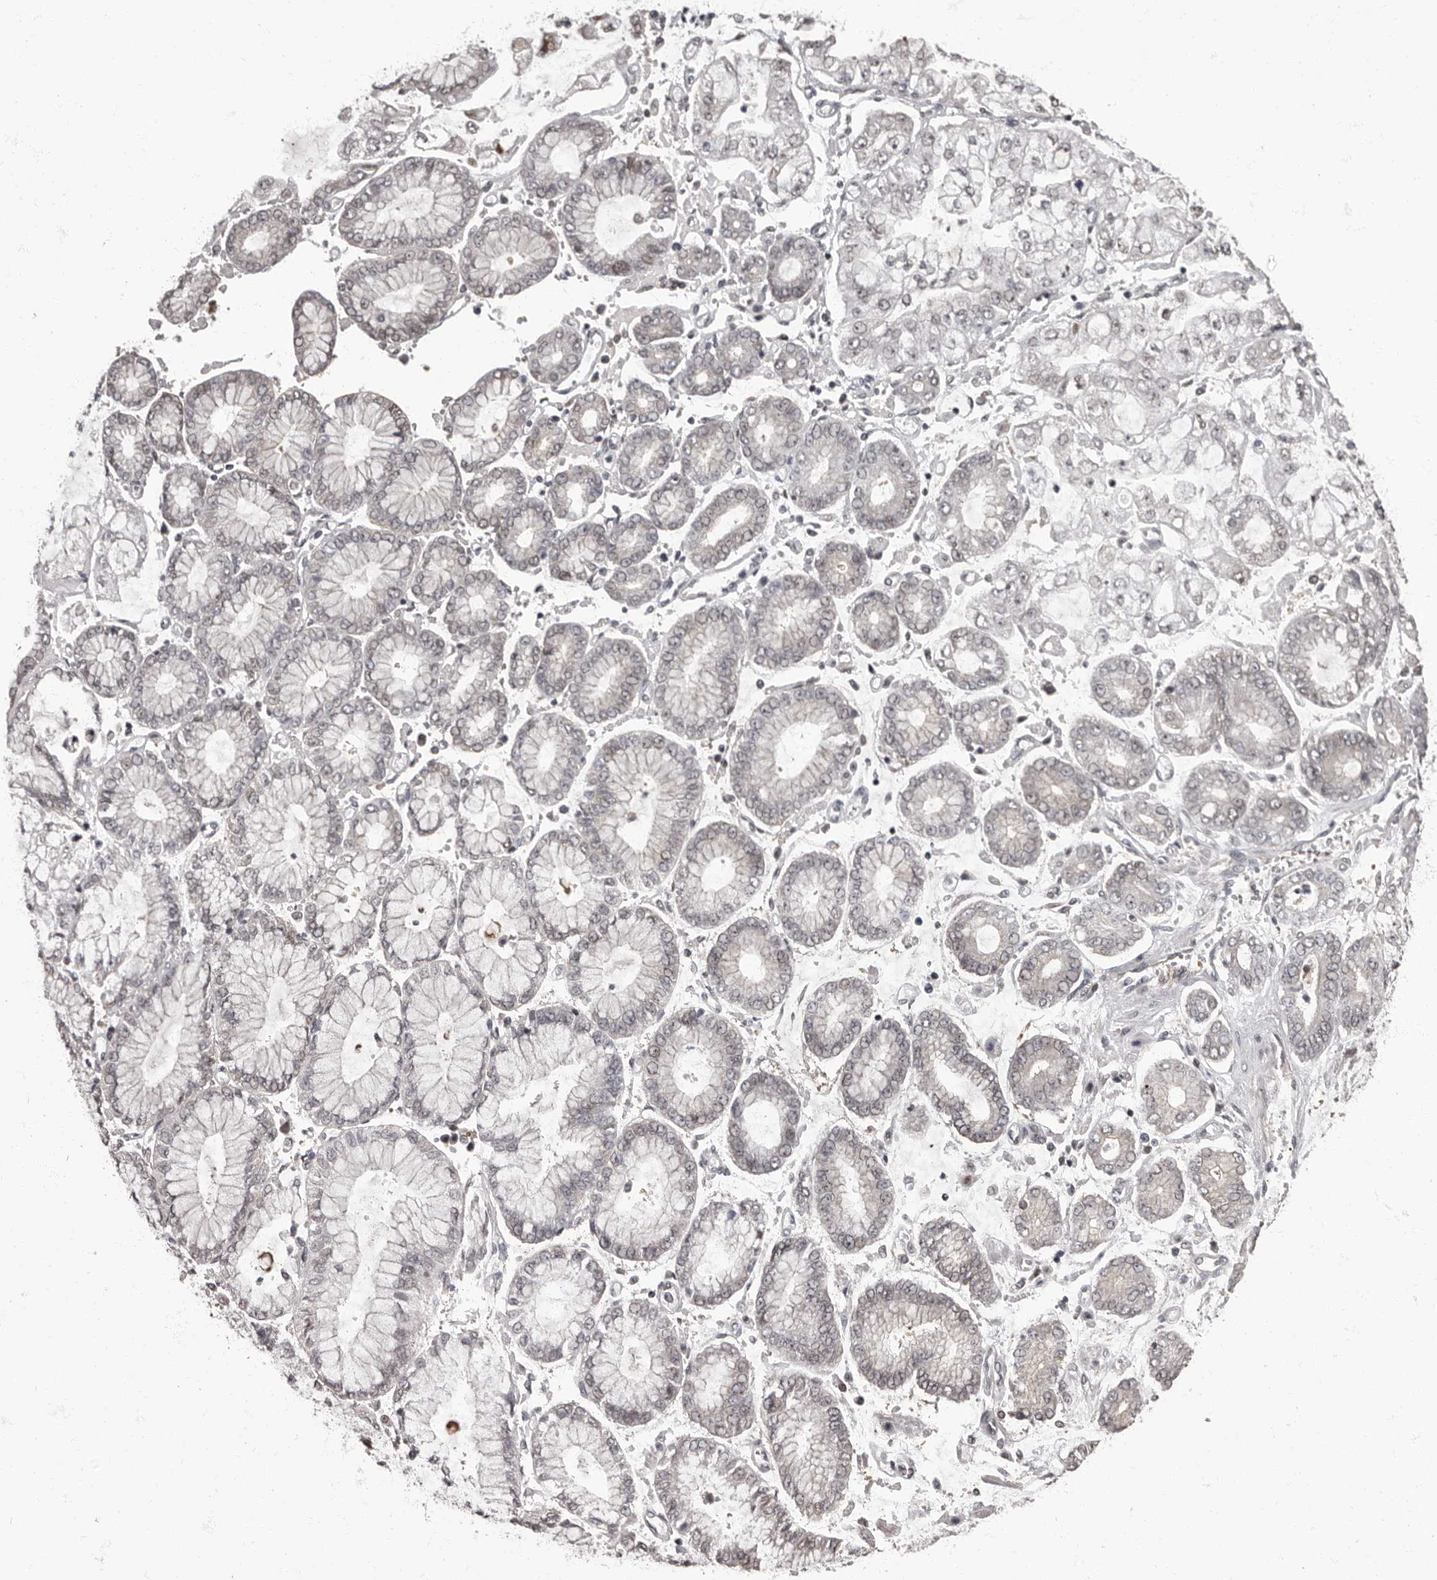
{"staining": {"intensity": "negative", "quantity": "none", "location": "none"}, "tissue": "stomach cancer", "cell_type": "Tumor cells", "image_type": "cancer", "snomed": [{"axis": "morphology", "description": "Adenocarcinoma, NOS"}, {"axis": "topography", "description": "Stomach"}], "caption": "Protein analysis of stomach adenocarcinoma reveals no significant positivity in tumor cells.", "gene": "C1orf50", "patient": {"sex": "male", "age": 76}}